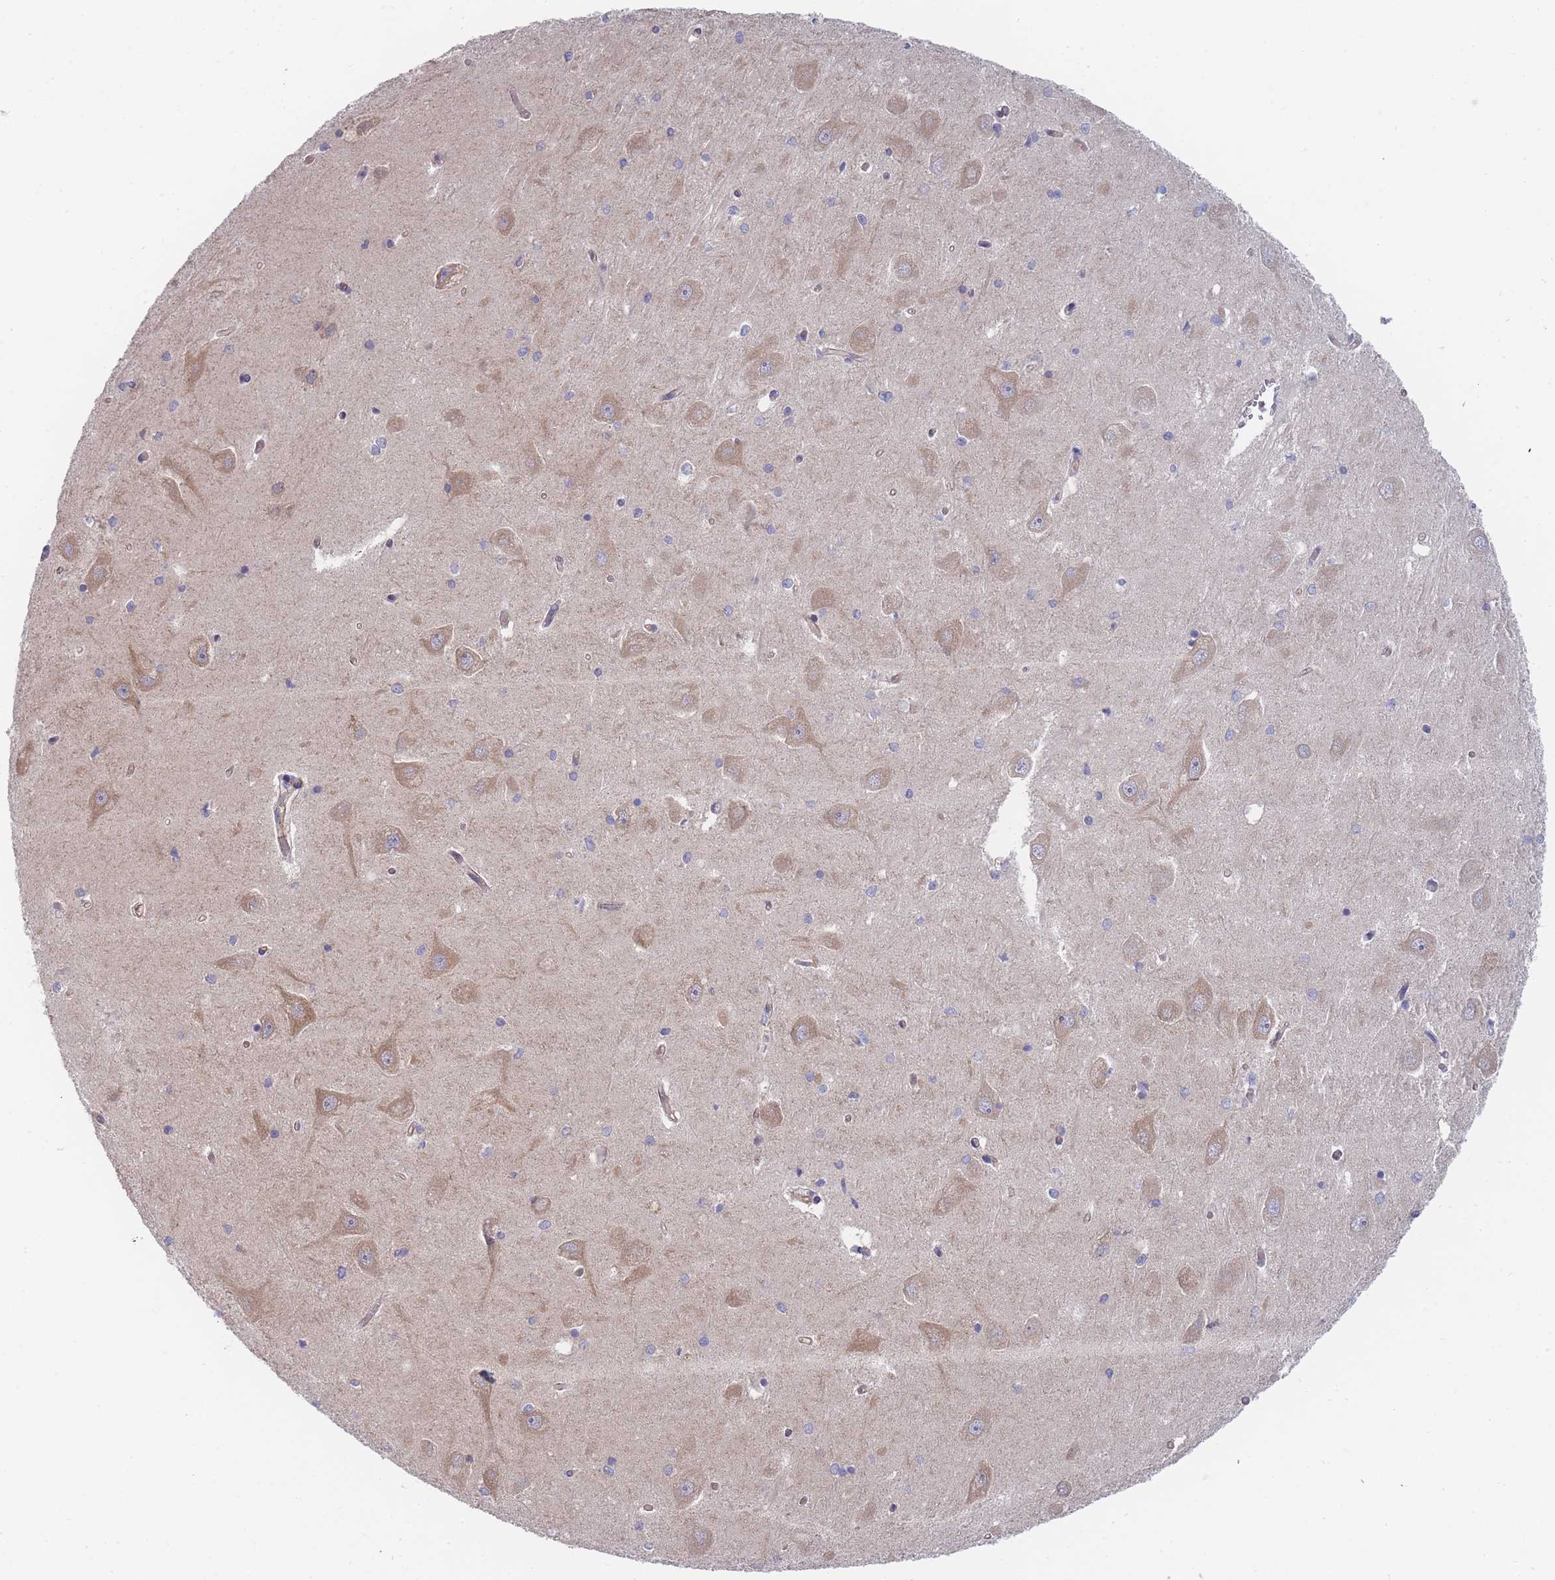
{"staining": {"intensity": "negative", "quantity": "none", "location": "none"}, "tissue": "hippocampus", "cell_type": "Glial cells", "image_type": "normal", "snomed": [{"axis": "morphology", "description": "Normal tissue, NOS"}, {"axis": "topography", "description": "Hippocampus"}], "caption": "An IHC photomicrograph of unremarkable hippocampus is shown. There is no staining in glial cells of hippocampus. The staining was performed using DAB to visualize the protein expression in brown, while the nuclei were stained in blue with hematoxylin (Magnification: 20x).", "gene": "MRPS18B", "patient": {"sex": "male", "age": 45}}